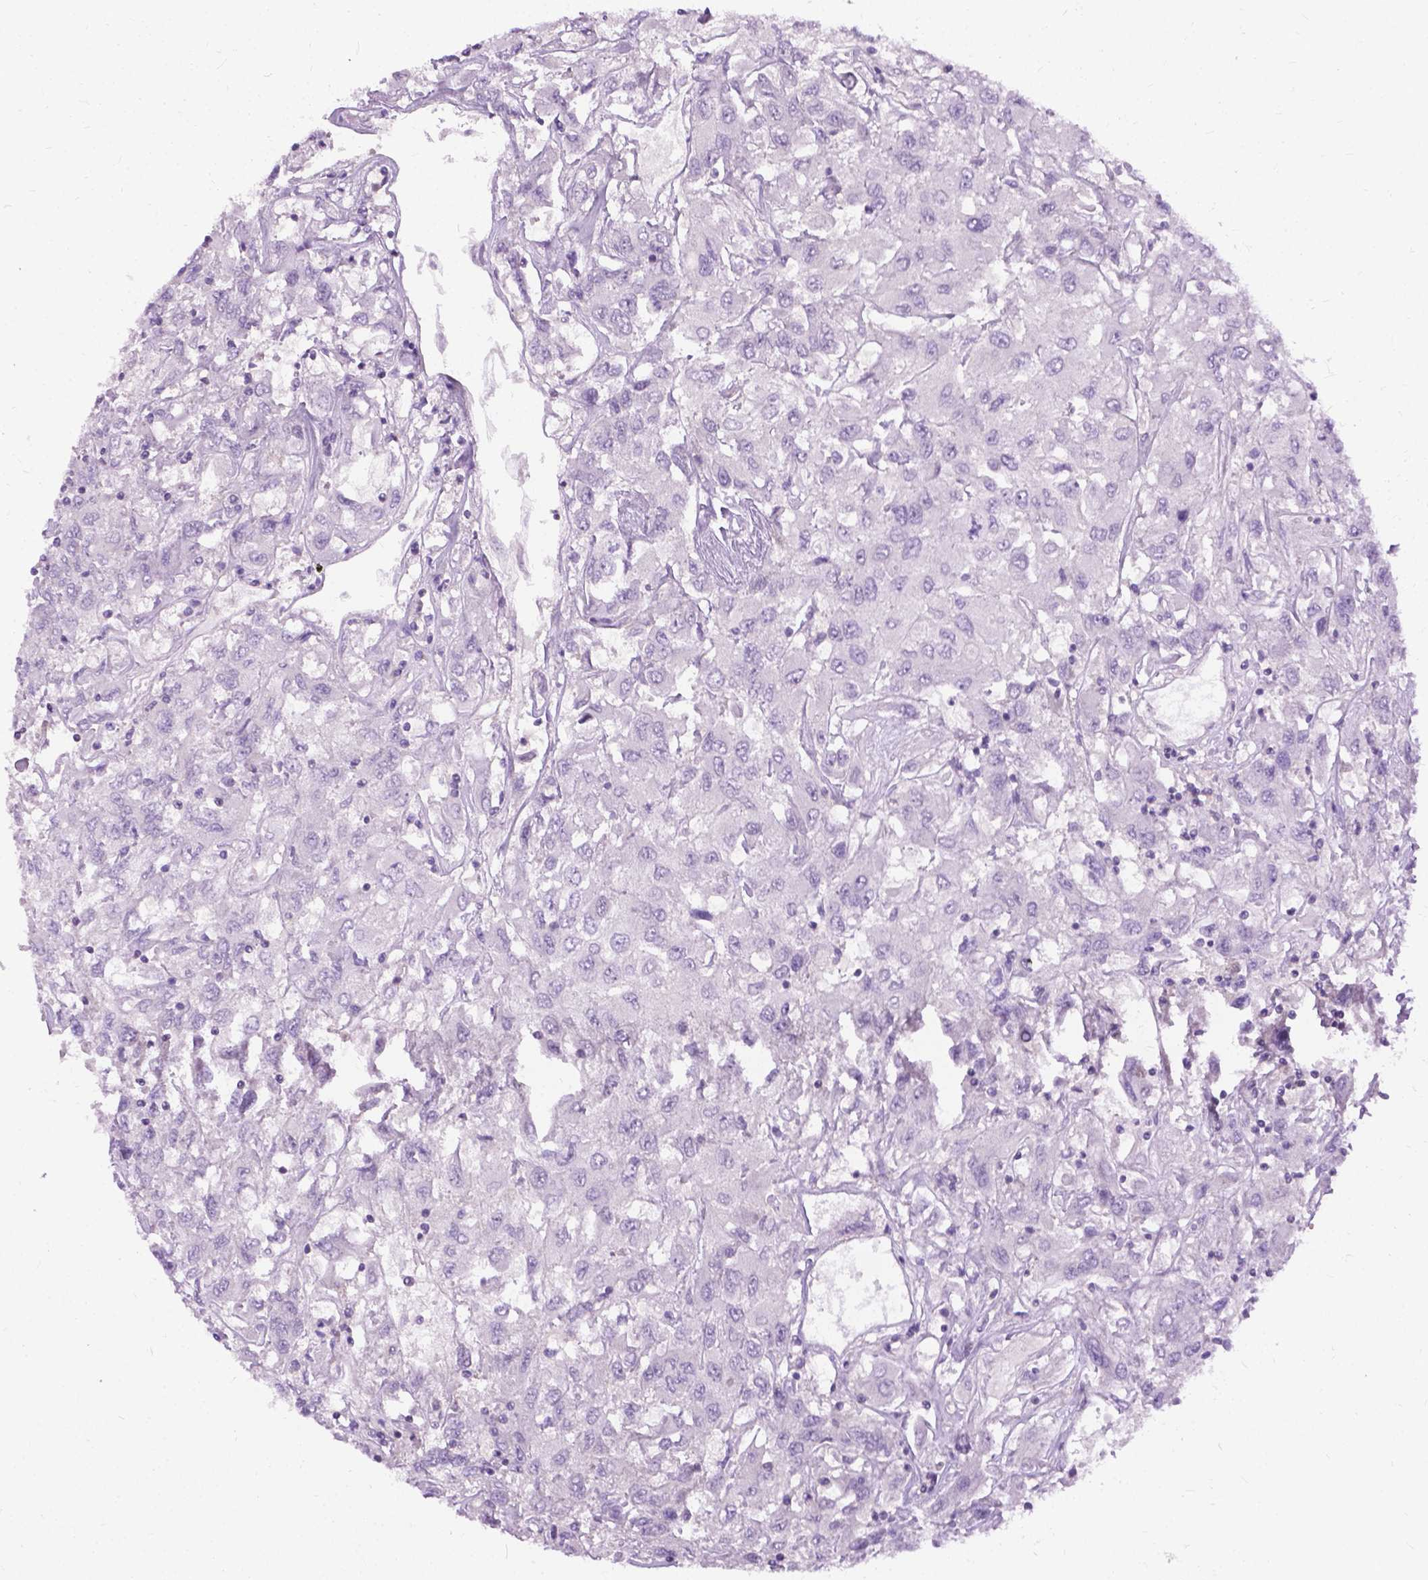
{"staining": {"intensity": "negative", "quantity": "none", "location": "none"}, "tissue": "renal cancer", "cell_type": "Tumor cells", "image_type": "cancer", "snomed": [{"axis": "morphology", "description": "Adenocarcinoma, NOS"}, {"axis": "topography", "description": "Kidney"}], "caption": "Immunohistochemical staining of human renal adenocarcinoma demonstrates no significant positivity in tumor cells.", "gene": "JAK3", "patient": {"sex": "female", "age": 76}}